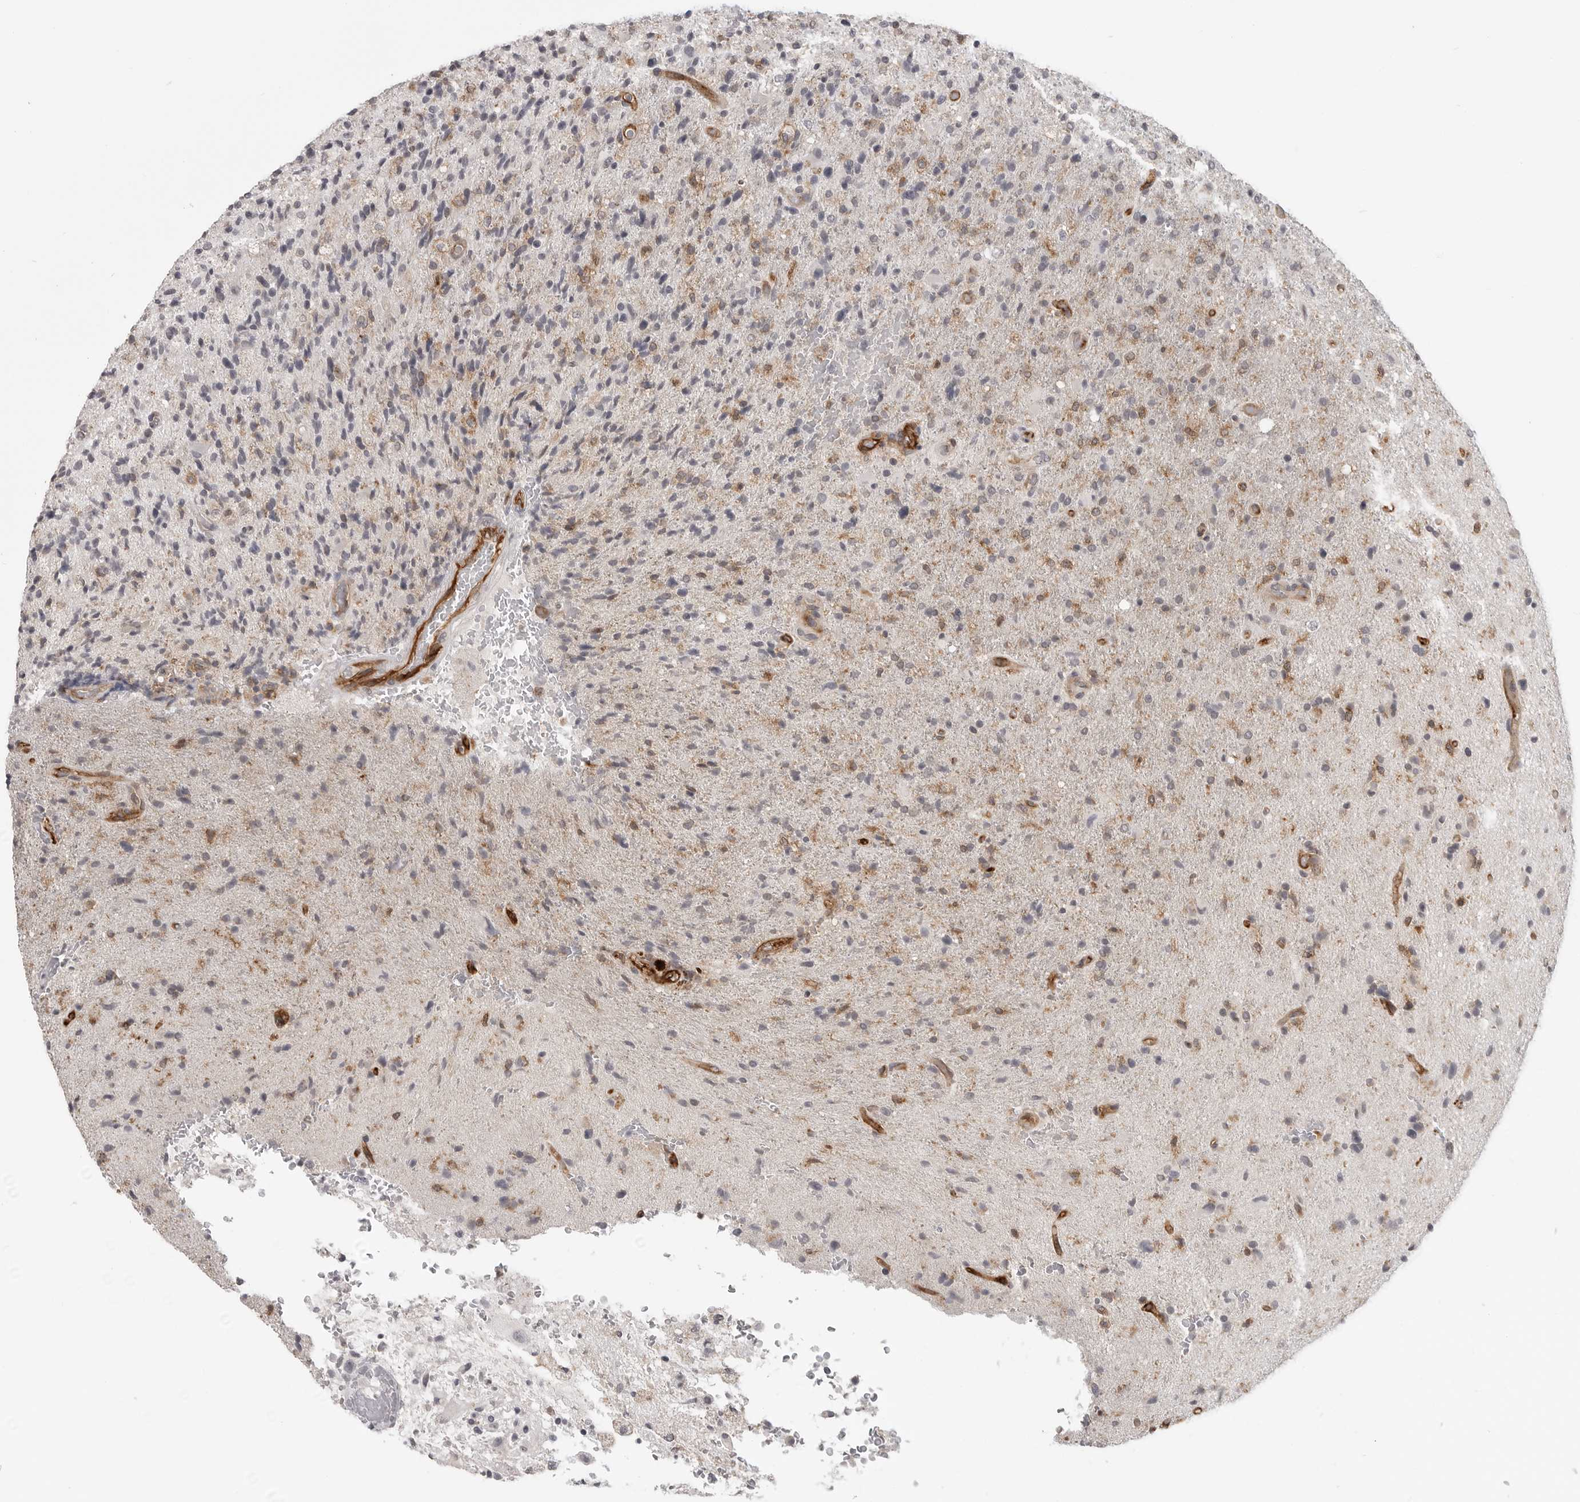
{"staining": {"intensity": "negative", "quantity": "none", "location": "none"}, "tissue": "glioma", "cell_type": "Tumor cells", "image_type": "cancer", "snomed": [{"axis": "morphology", "description": "Glioma, malignant, High grade"}, {"axis": "topography", "description": "Brain"}], "caption": "A histopathology image of human malignant glioma (high-grade) is negative for staining in tumor cells.", "gene": "IFNGR1", "patient": {"sex": "male", "age": 72}}